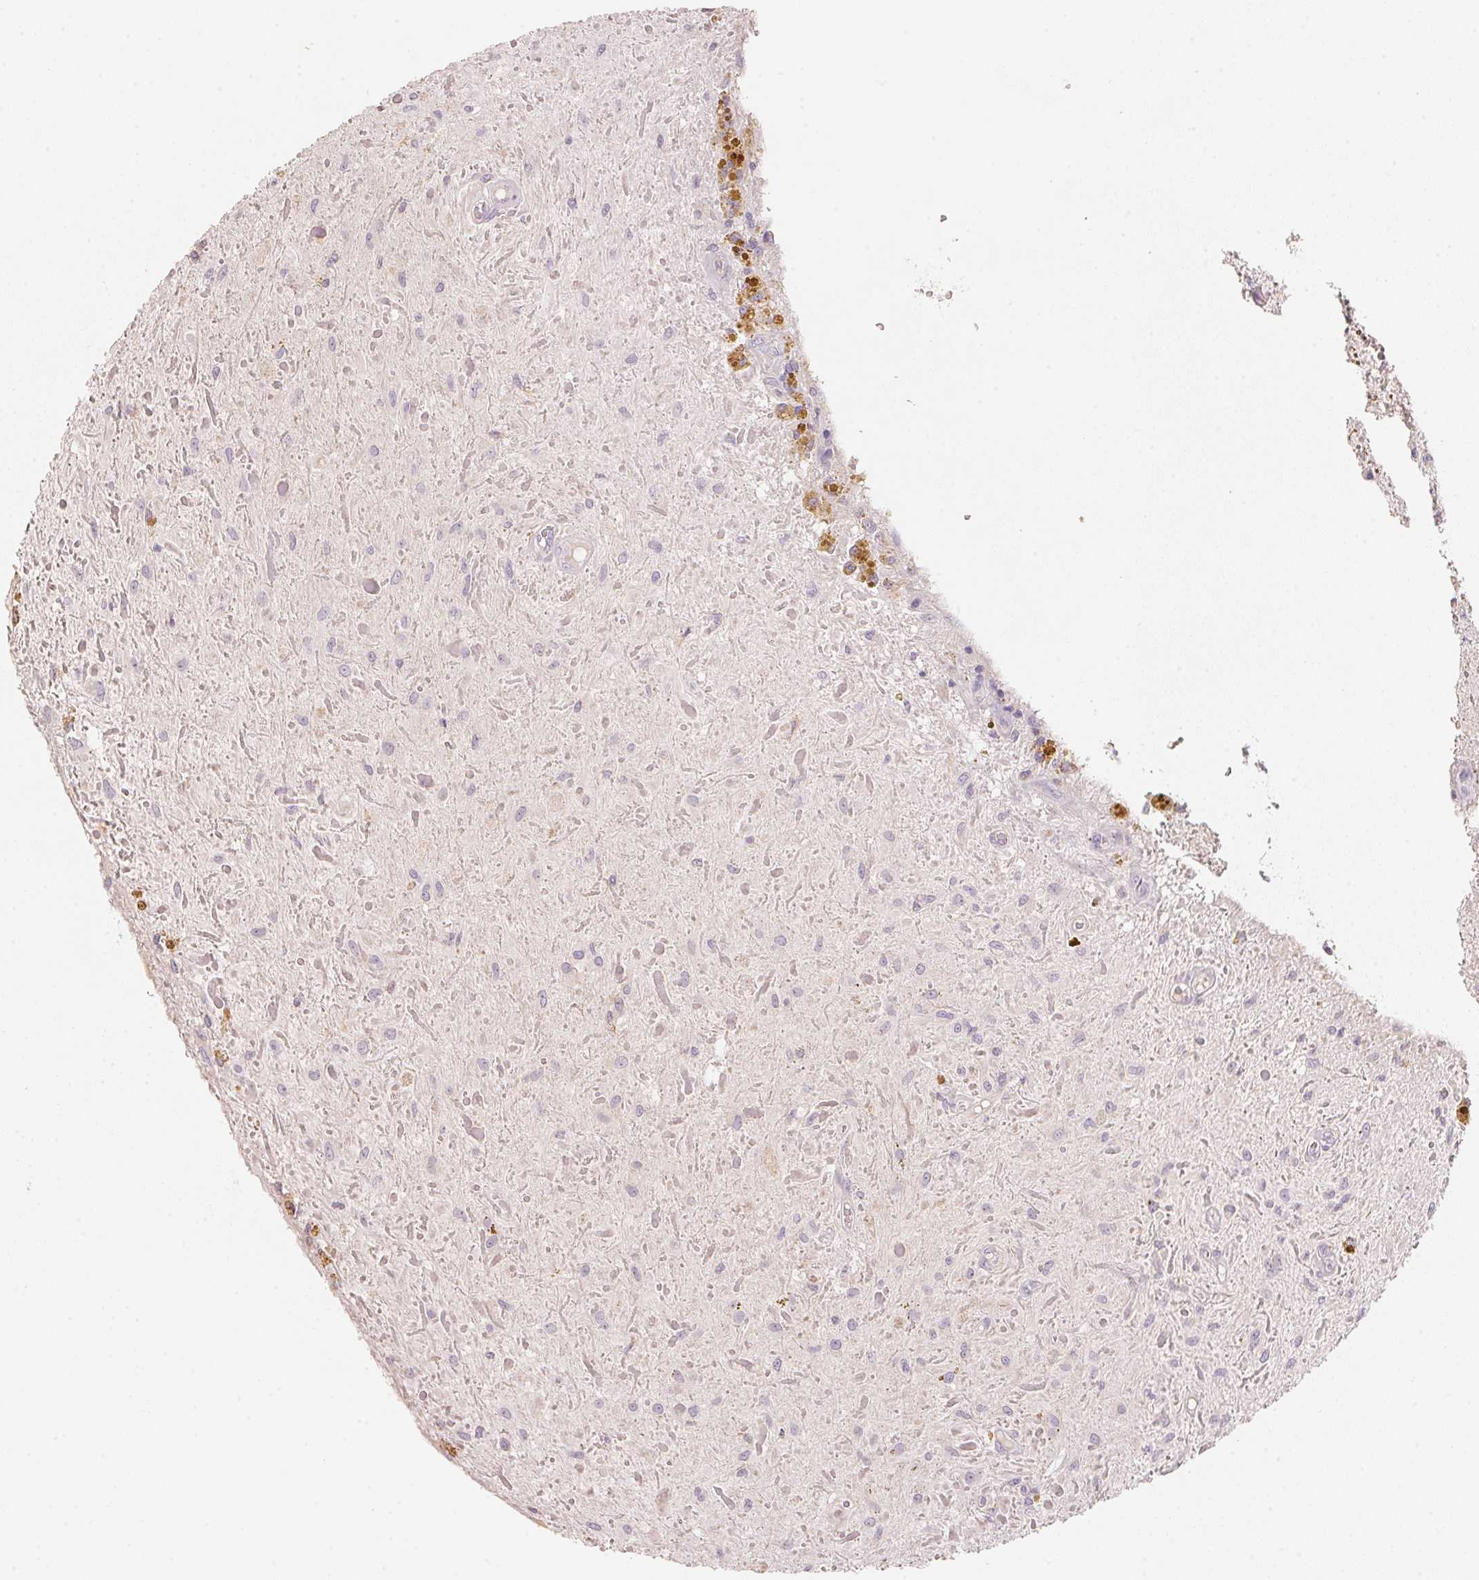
{"staining": {"intensity": "negative", "quantity": "none", "location": "none"}, "tissue": "glioma", "cell_type": "Tumor cells", "image_type": "cancer", "snomed": [{"axis": "morphology", "description": "Glioma, malignant, Low grade"}, {"axis": "topography", "description": "Cerebellum"}], "caption": "Glioma was stained to show a protein in brown. There is no significant positivity in tumor cells. (IHC, brightfield microscopy, high magnification).", "gene": "TREH", "patient": {"sex": "female", "age": 14}}